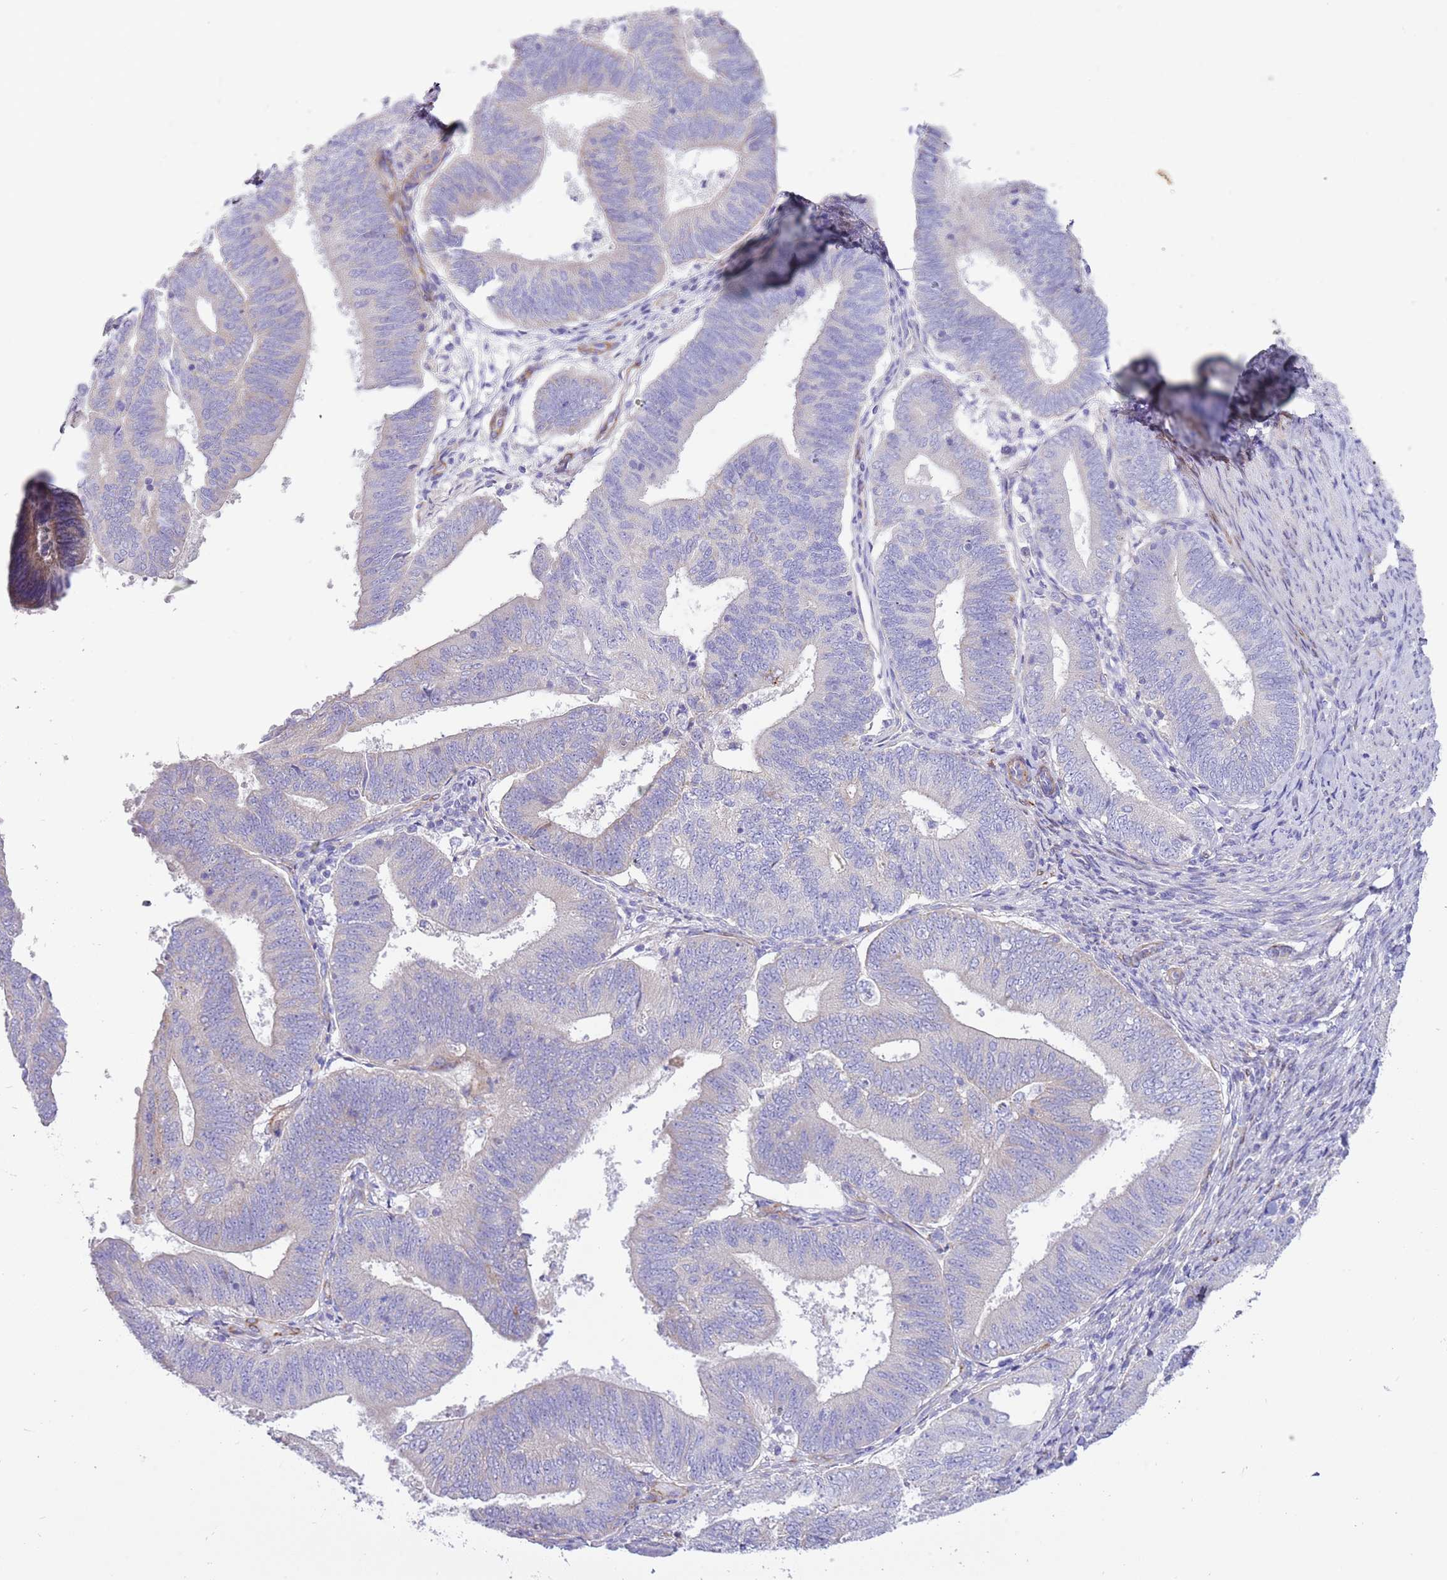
{"staining": {"intensity": "negative", "quantity": "none", "location": "none"}, "tissue": "endometrial cancer", "cell_type": "Tumor cells", "image_type": "cancer", "snomed": [{"axis": "morphology", "description": "Adenocarcinoma, NOS"}, {"axis": "topography", "description": "Endometrium"}], "caption": "Immunohistochemistry of human endometrial cancer (adenocarcinoma) displays no positivity in tumor cells.", "gene": "SERINC3", "patient": {"sex": "female", "age": 70}}